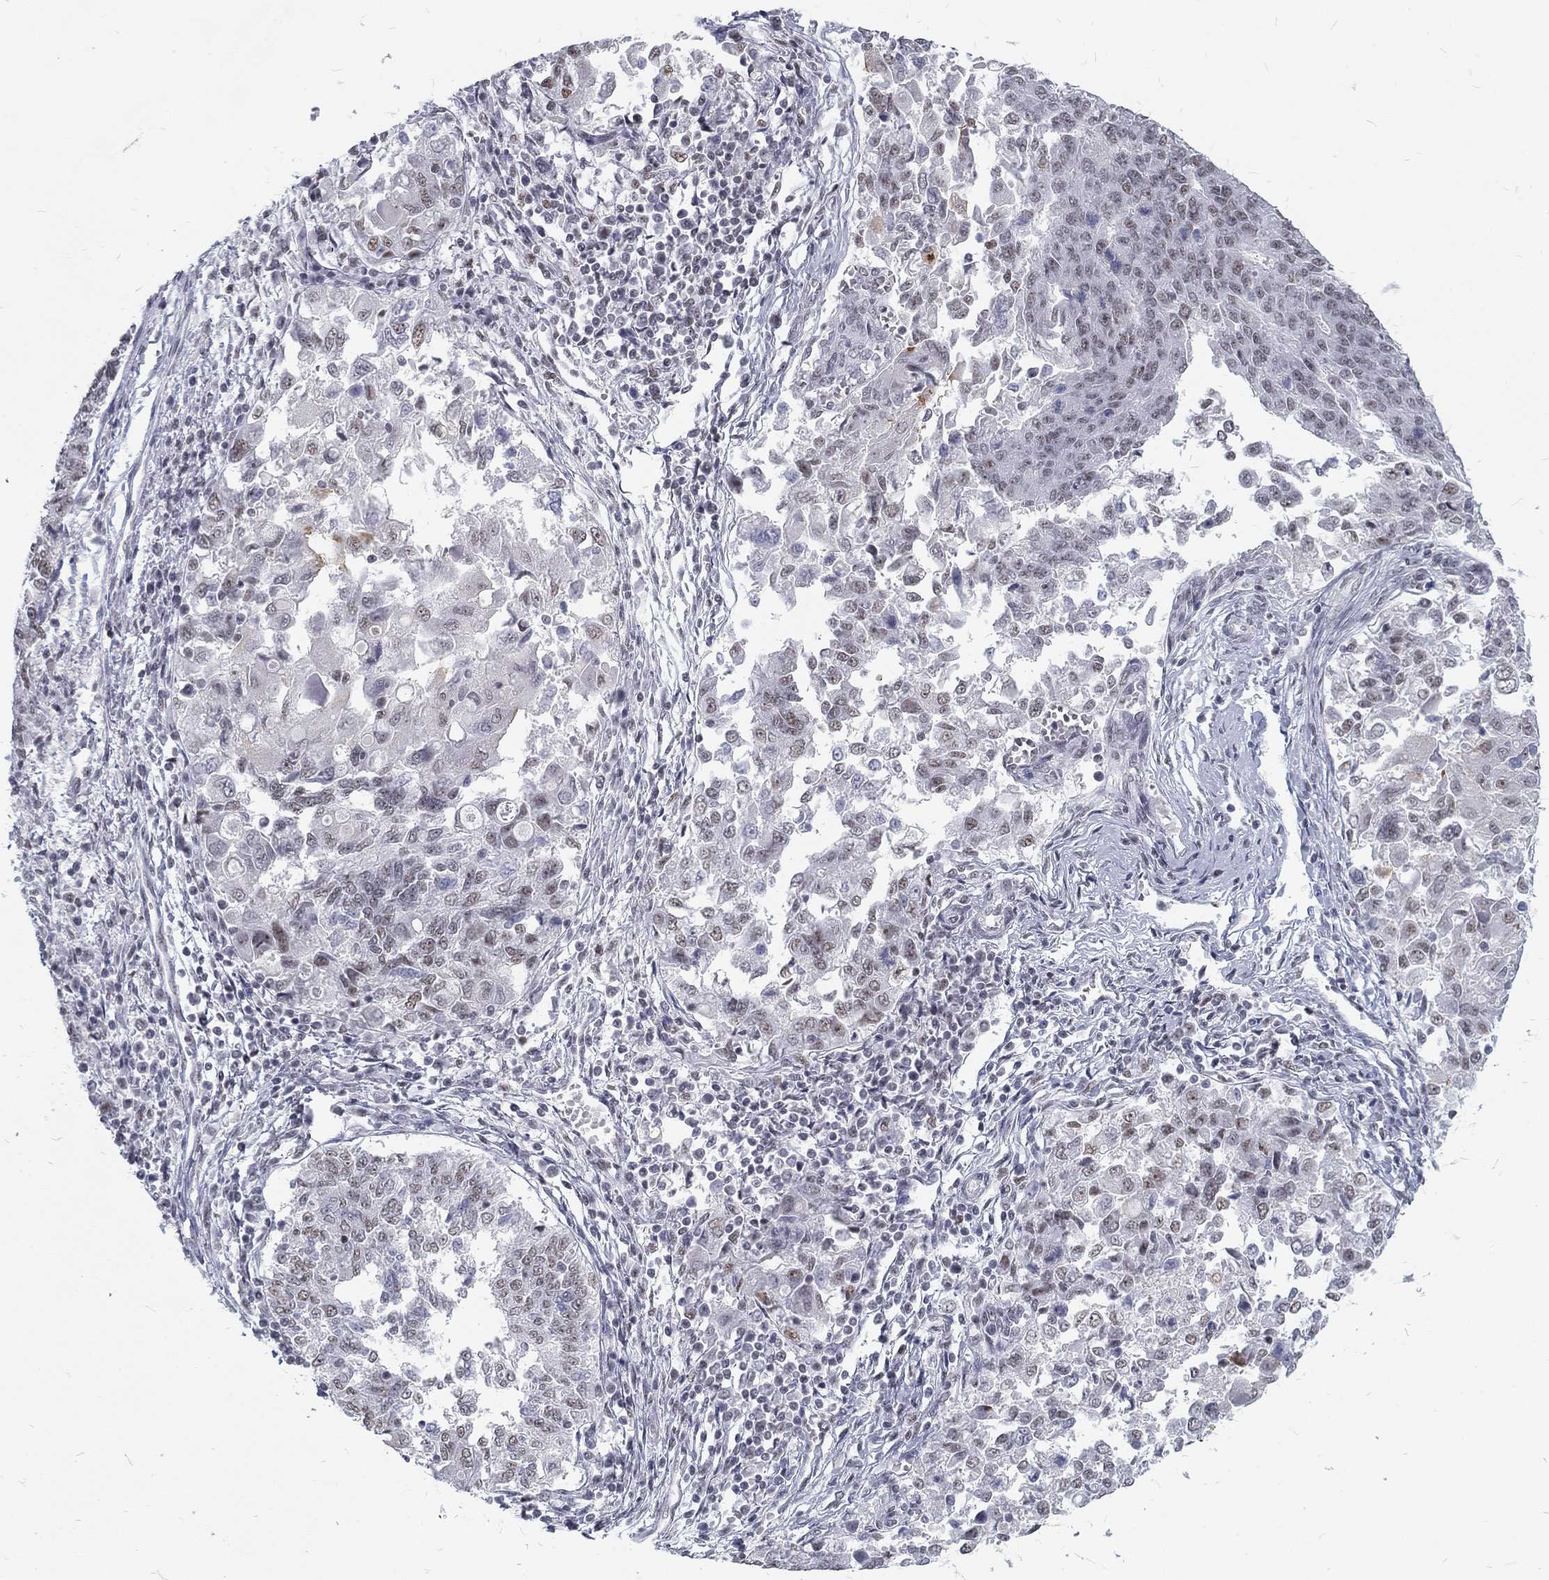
{"staining": {"intensity": "negative", "quantity": "none", "location": "none"}, "tissue": "endometrial cancer", "cell_type": "Tumor cells", "image_type": "cancer", "snomed": [{"axis": "morphology", "description": "Adenocarcinoma, NOS"}, {"axis": "topography", "description": "Endometrium"}], "caption": "Endometrial cancer (adenocarcinoma) was stained to show a protein in brown. There is no significant positivity in tumor cells.", "gene": "SNORC", "patient": {"sex": "female", "age": 43}}